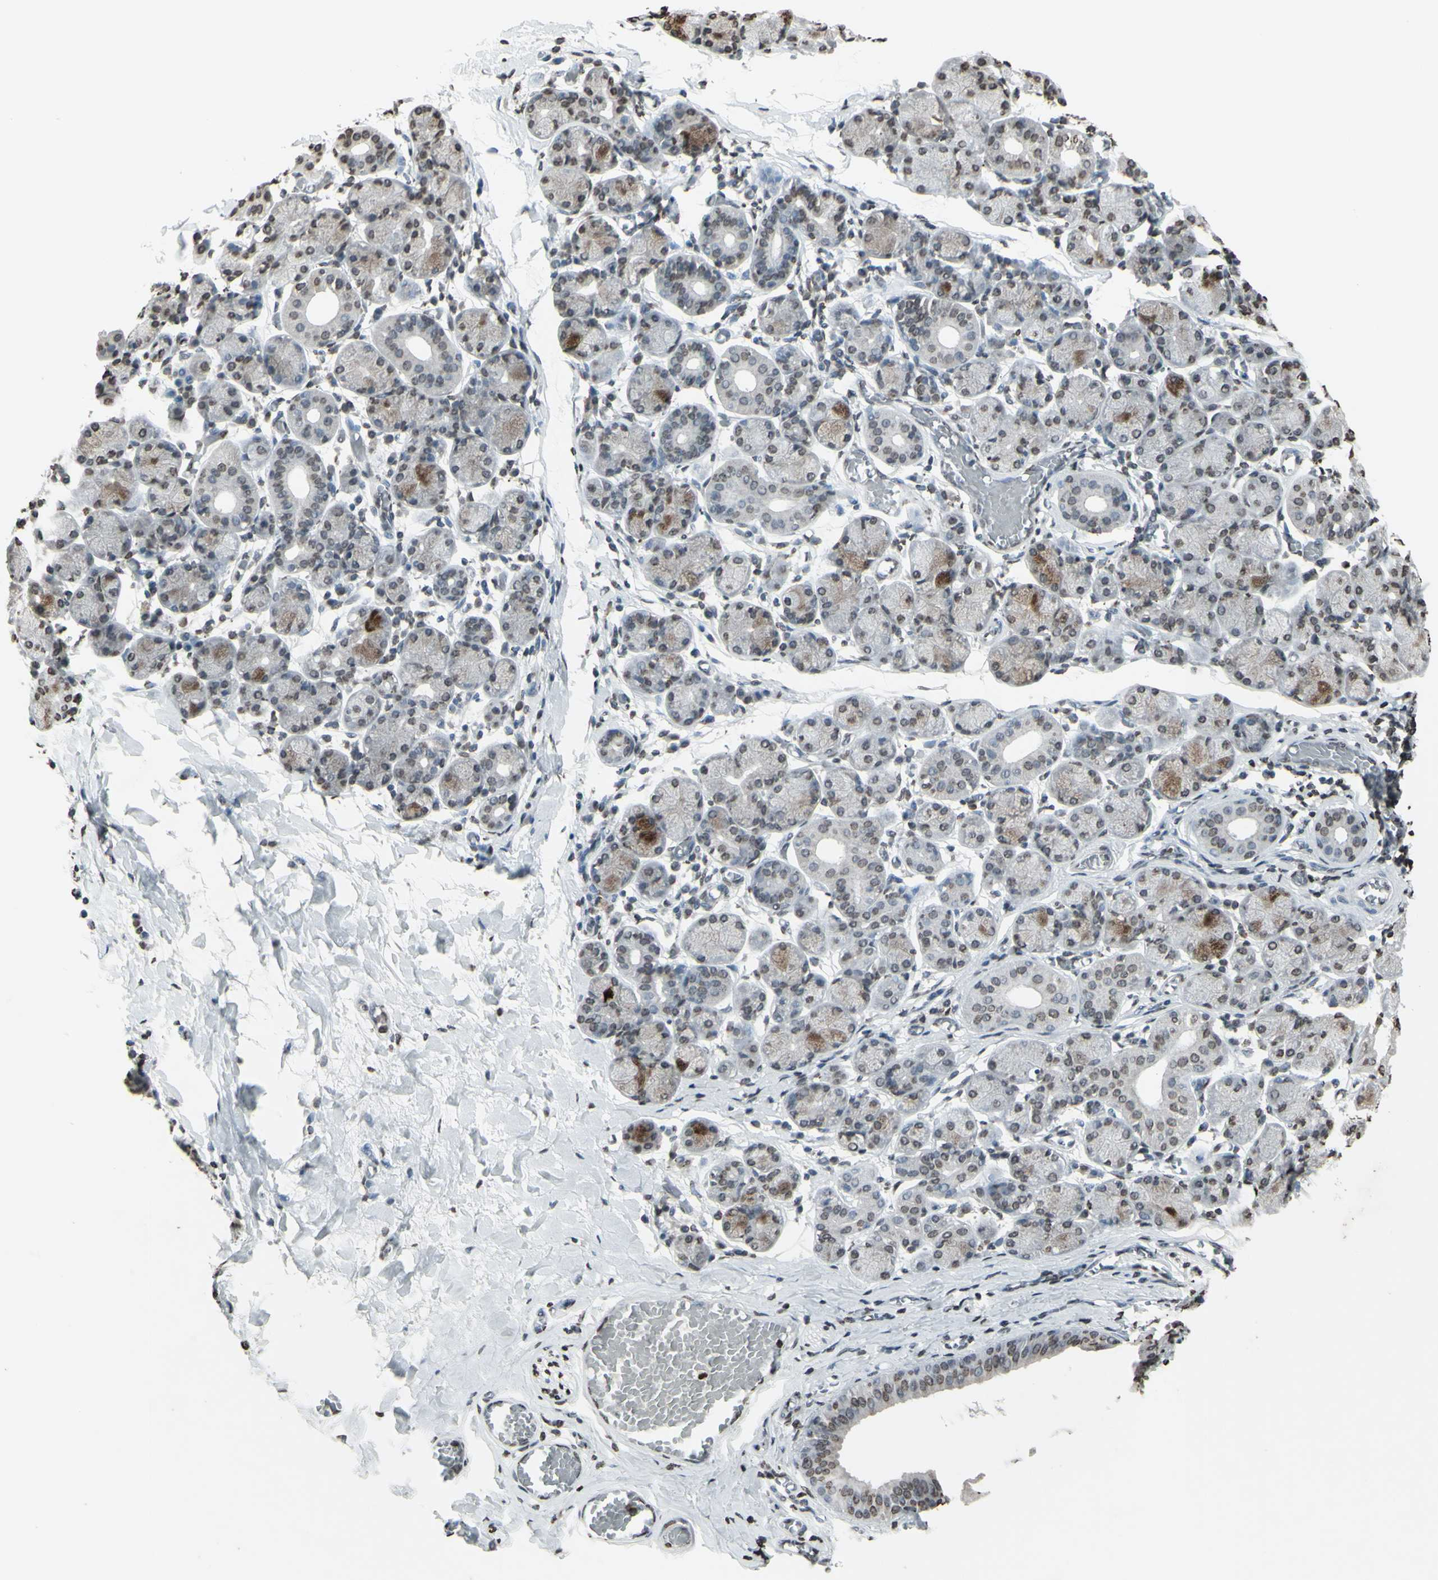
{"staining": {"intensity": "moderate", "quantity": "<25%", "location": "cytoplasmic/membranous"}, "tissue": "salivary gland", "cell_type": "Glandular cells", "image_type": "normal", "snomed": [{"axis": "morphology", "description": "Normal tissue, NOS"}, {"axis": "topography", "description": "Salivary gland"}], "caption": "Glandular cells exhibit low levels of moderate cytoplasmic/membranous expression in approximately <25% of cells in unremarkable human salivary gland.", "gene": "CD79B", "patient": {"sex": "female", "age": 24}}